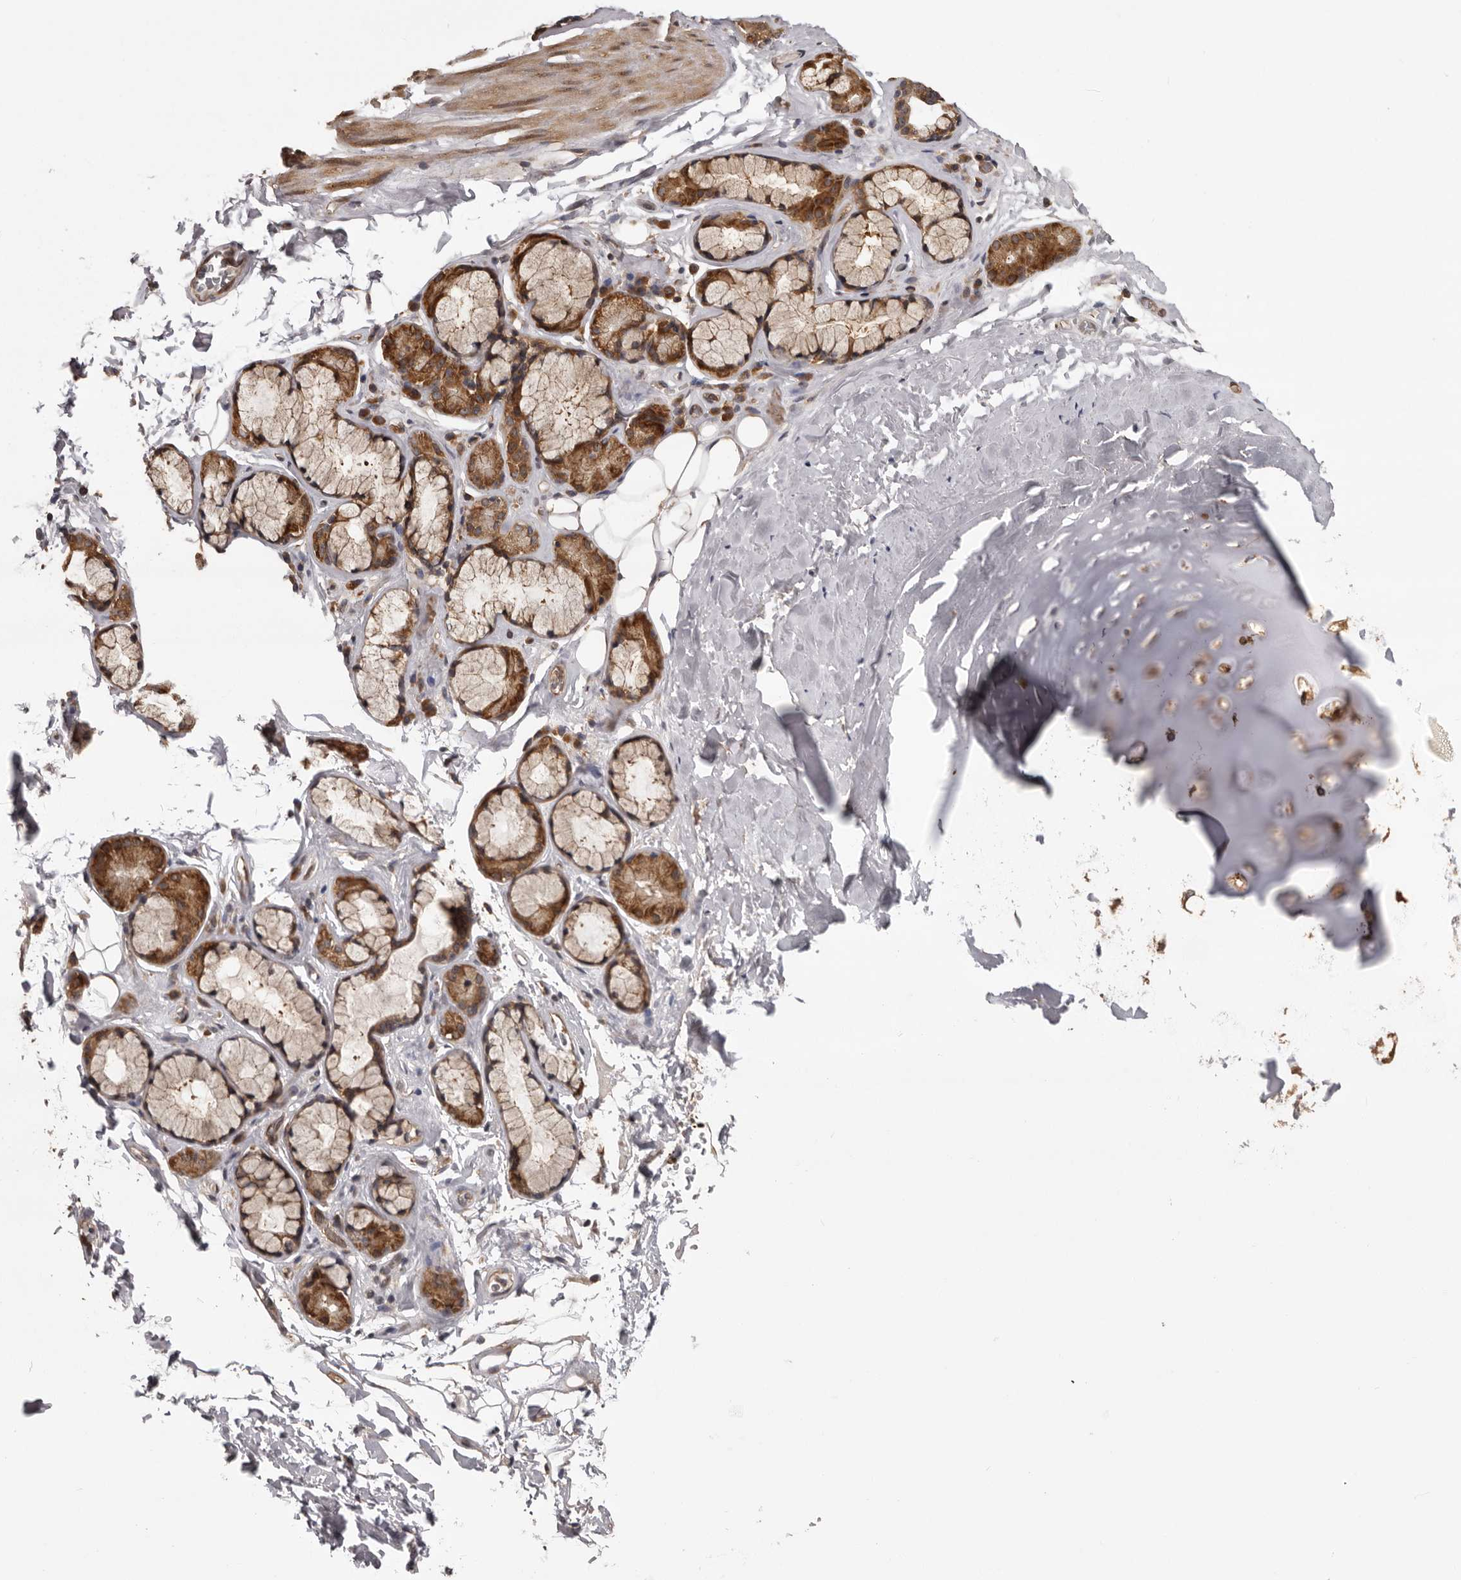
{"staining": {"intensity": "moderate", "quantity": ">75%", "location": "cytoplasmic/membranous,nuclear"}, "tissue": "adipose tissue", "cell_type": "Adipocytes", "image_type": "normal", "snomed": [{"axis": "morphology", "description": "Normal tissue, NOS"}, {"axis": "topography", "description": "Cartilage tissue"}], "caption": "Unremarkable adipose tissue exhibits moderate cytoplasmic/membranous,nuclear expression in approximately >75% of adipocytes Nuclei are stained in blue..", "gene": "DARS1", "patient": {"sex": "female", "age": 63}}